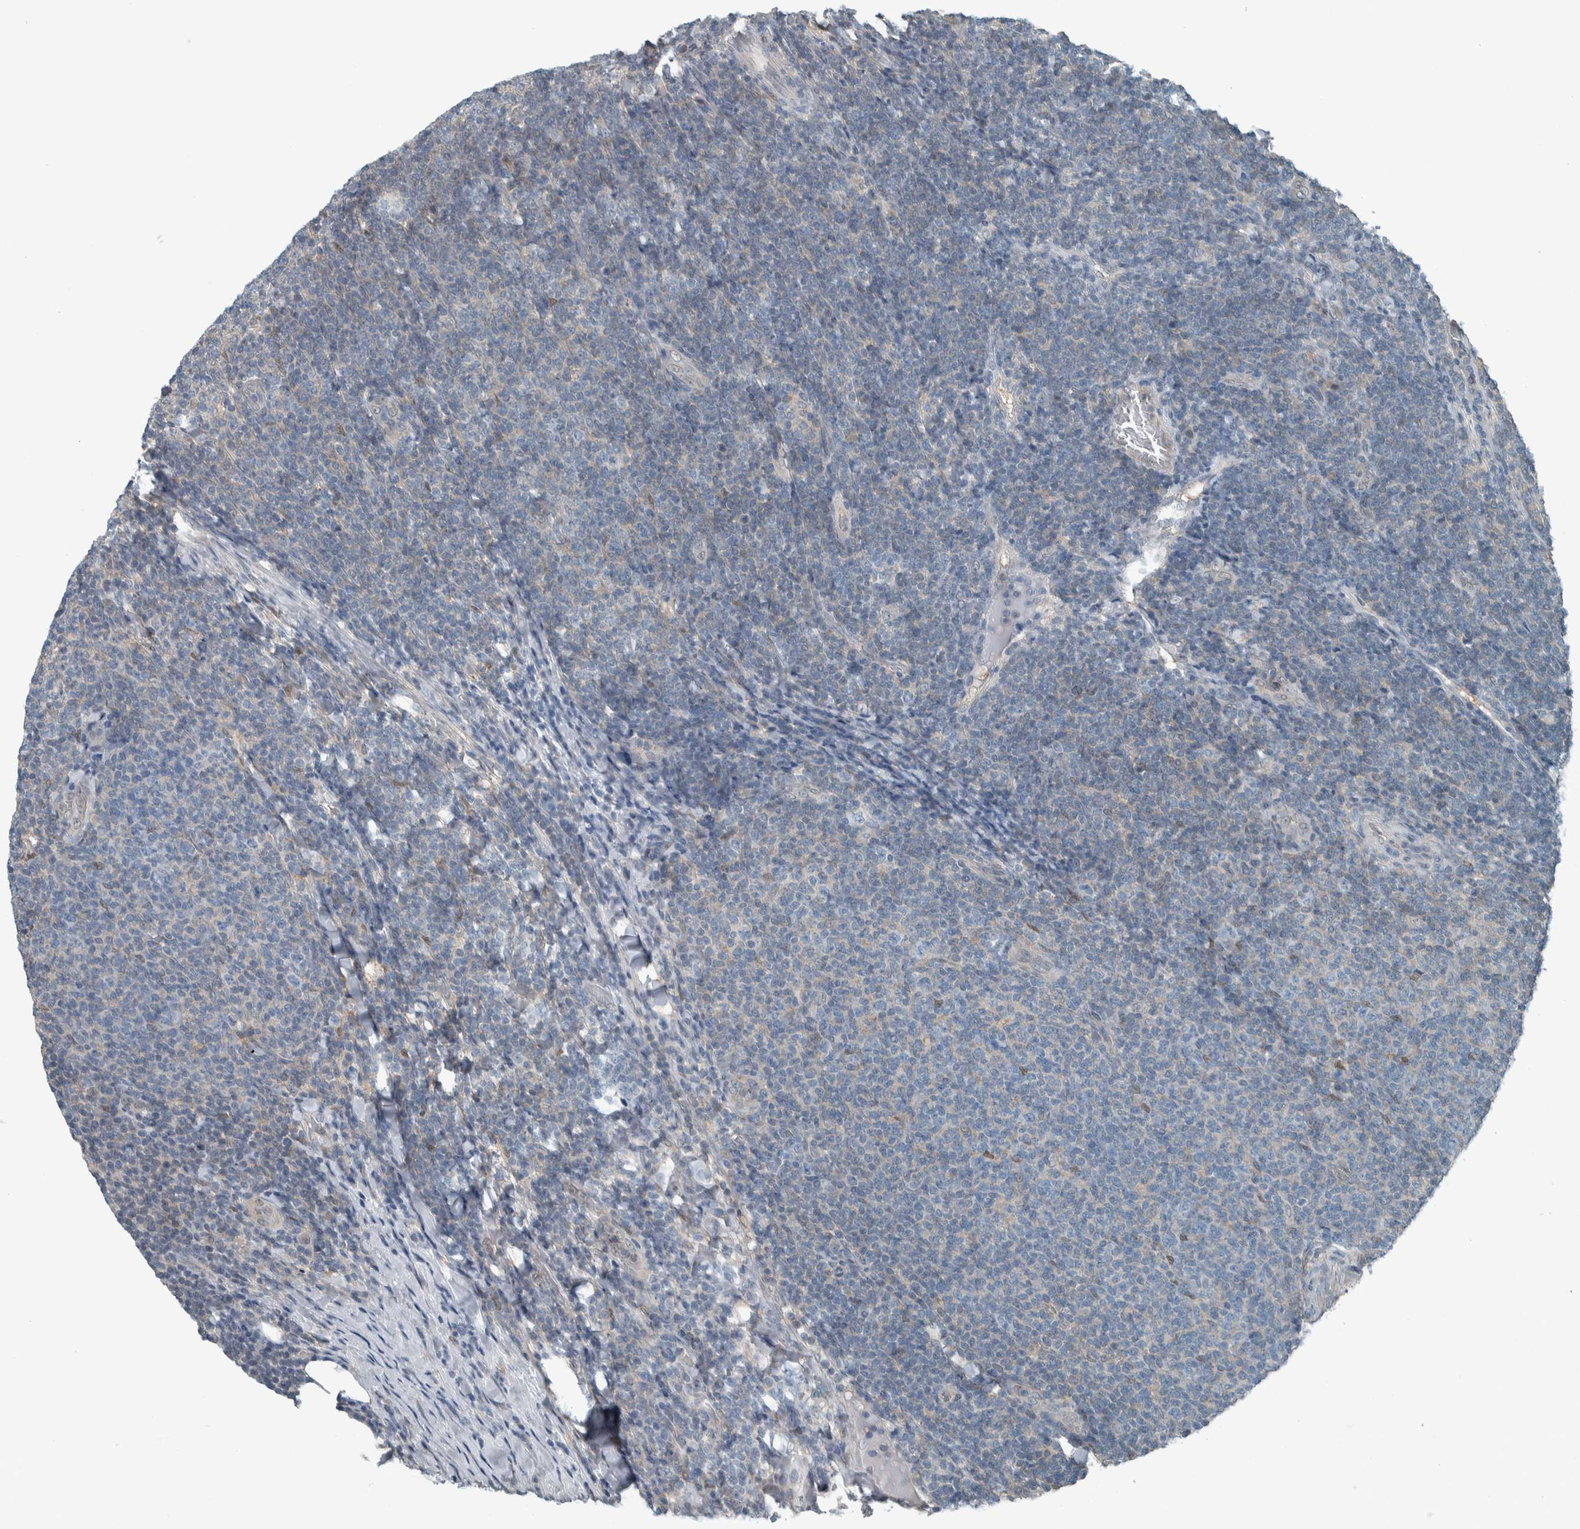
{"staining": {"intensity": "negative", "quantity": "none", "location": "none"}, "tissue": "lymphoma", "cell_type": "Tumor cells", "image_type": "cancer", "snomed": [{"axis": "morphology", "description": "Malignant lymphoma, non-Hodgkin's type, Low grade"}, {"axis": "topography", "description": "Lymph node"}], "caption": "Immunohistochemistry of lymphoma displays no expression in tumor cells.", "gene": "ALAD", "patient": {"sex": "male", "age": 66}}